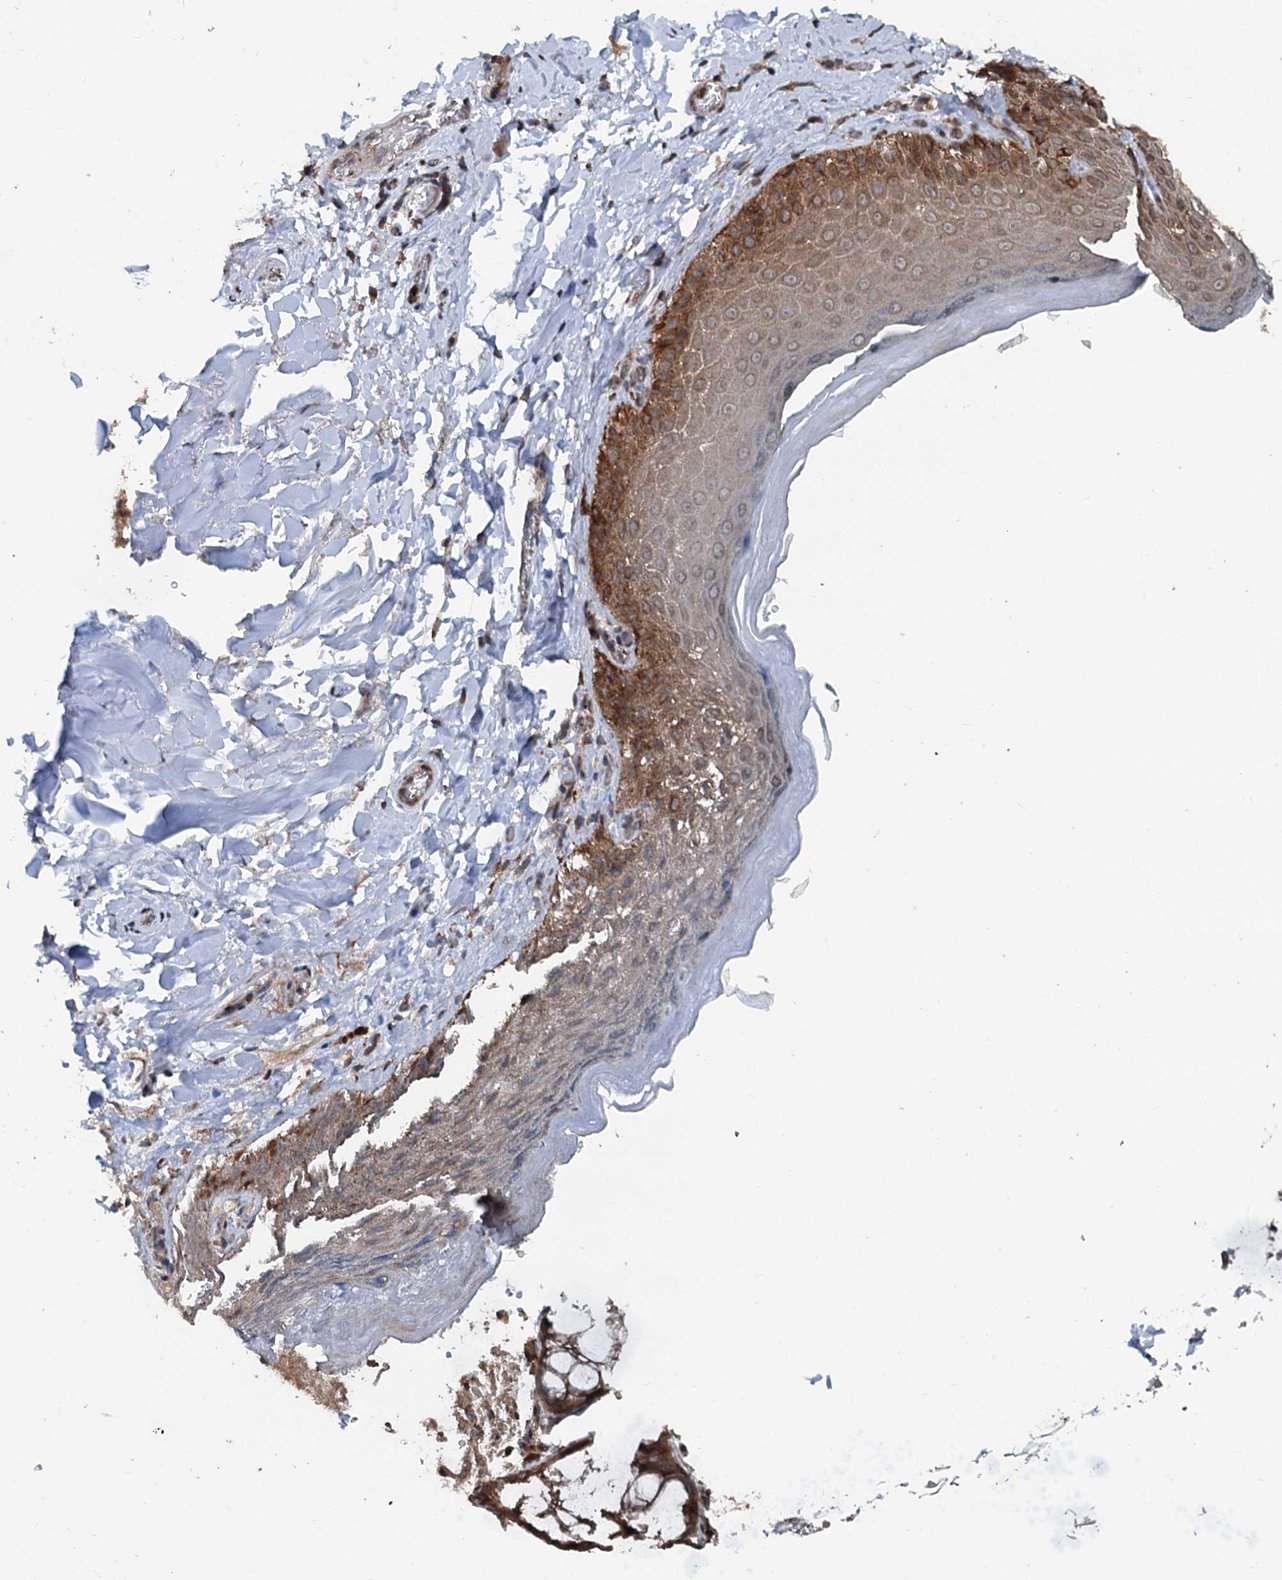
{"staining": {"intensity": "moderate", "quantity": "25%-75%", "location": "cytoplasmic/membranous,nuclear"}, "tissue": "skin", "cell_type": "Epidermal cells", "image_type": "normal", "snomed": [{"axis": "morphology", "description": "Normal tissue, NOS"}, {"axis": "topography", "description": "Anal"}], "caption": "High-magnification brightfield microscopy of benign skin stained with DAB (brown) and counterstained with hematoxylin (blue). epidermal cells exhibit moderate cytoplasmic/membranous,nuclear positivity is appreciated in approximately25%-75% of cells. The staining is performed using DAB (3,3'-diaminobenzidine) brown chromogen to label protein expression. The nuclei are counter-stained blue using hematoxylin.", "gene": "N4BP2L2", "patient": {"sex": "male", "age": 44}}